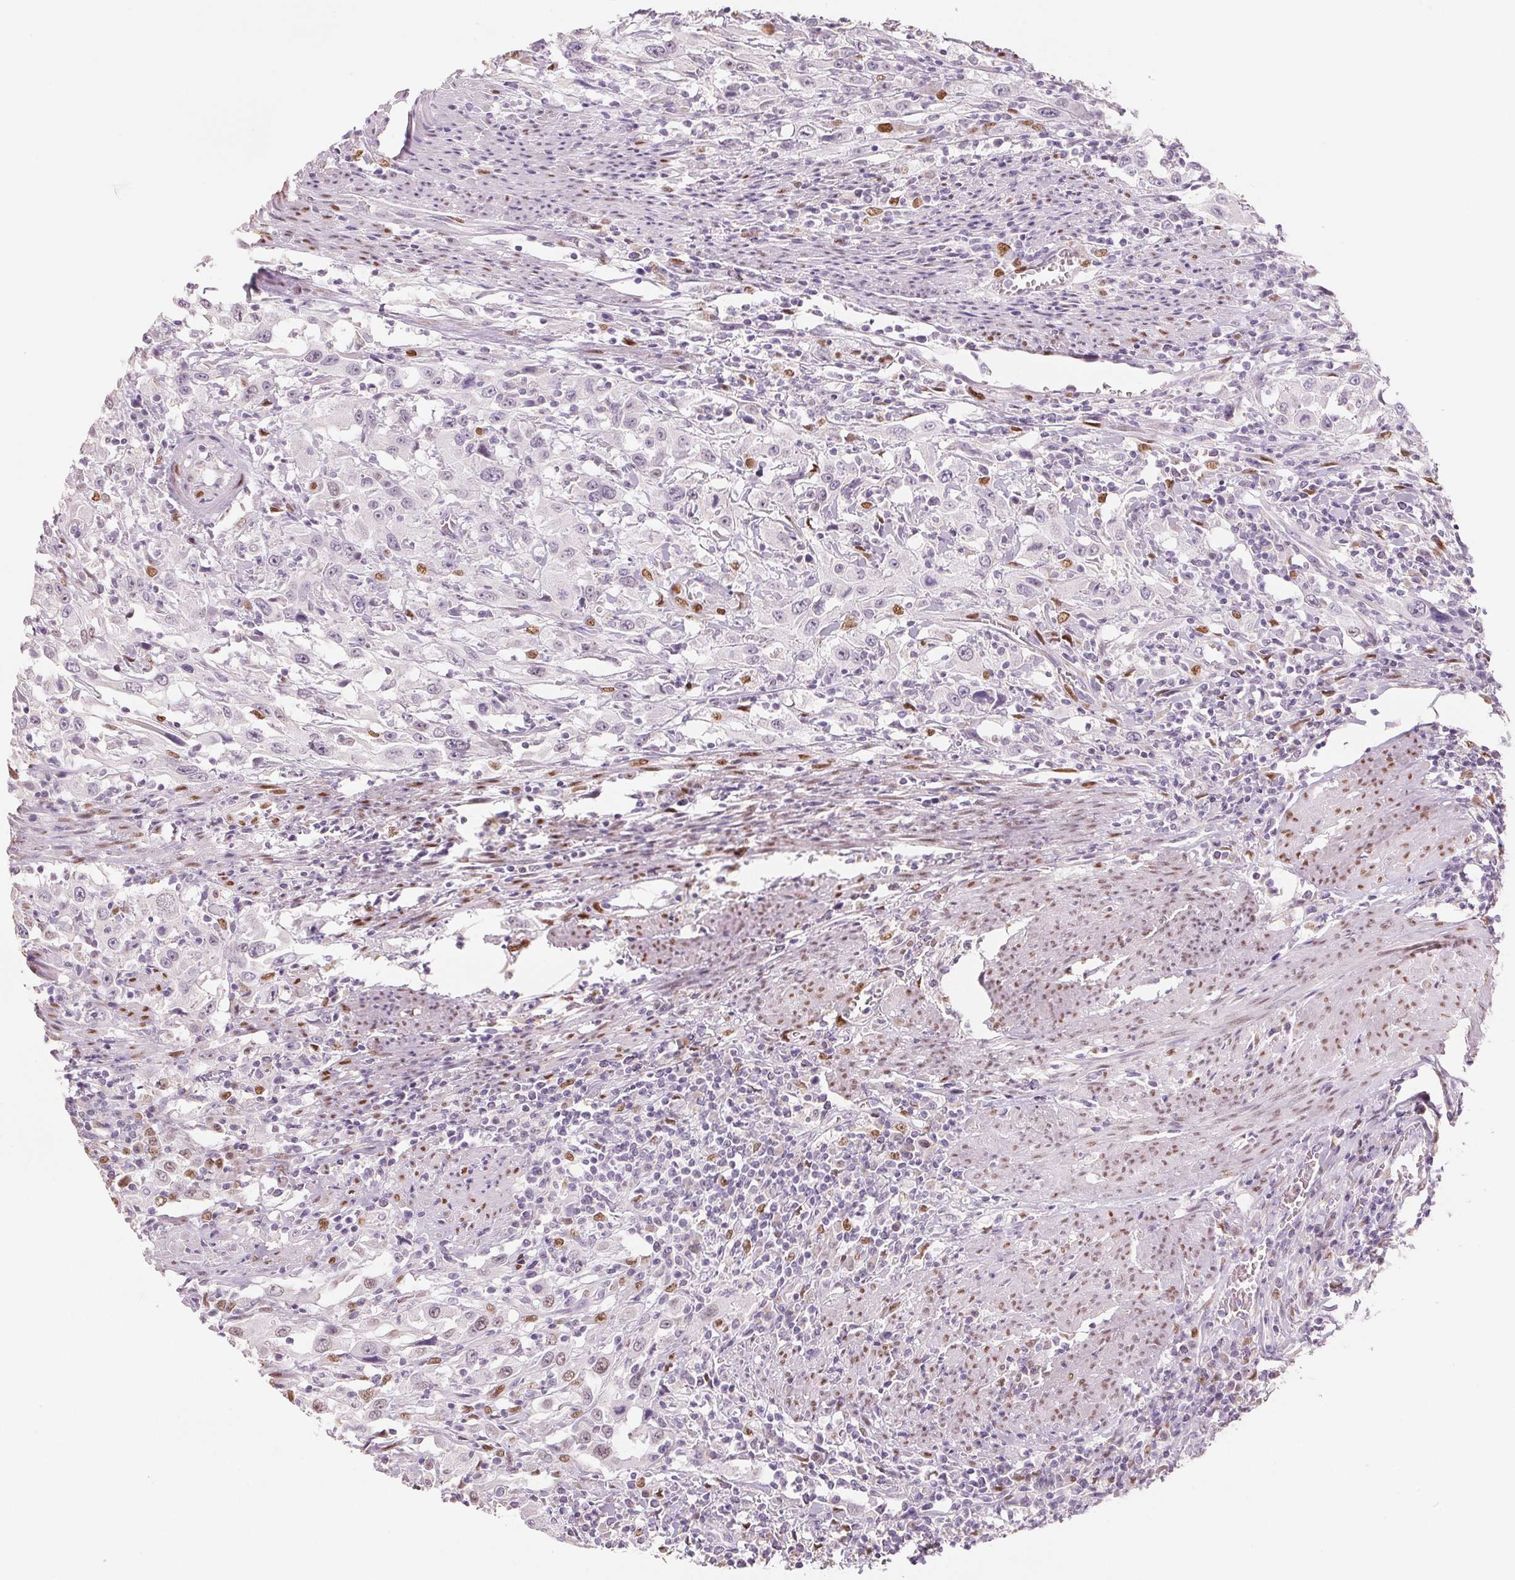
{"staining": {"intensity": "negative", "quantity": "none", "location": "none"}, "tissue": "urothelial cancer", "cell_type": "Tumor cells", "image_type": "cancer", "snomed": [{"axis": "morphology", "description": "Urothelial carcinoma, High grade"}, {"axis": "topography", "description": "Urinary bladder"}], "caption": "Immunohistochemical staining of human high-grade urothelial carcinoma exhibits no significant expression in tumor cells. (IHC, brightfield microscopy, high magnification).", "gene": "SMARCD3", "patient": {"sex": "male", "age": 61}}